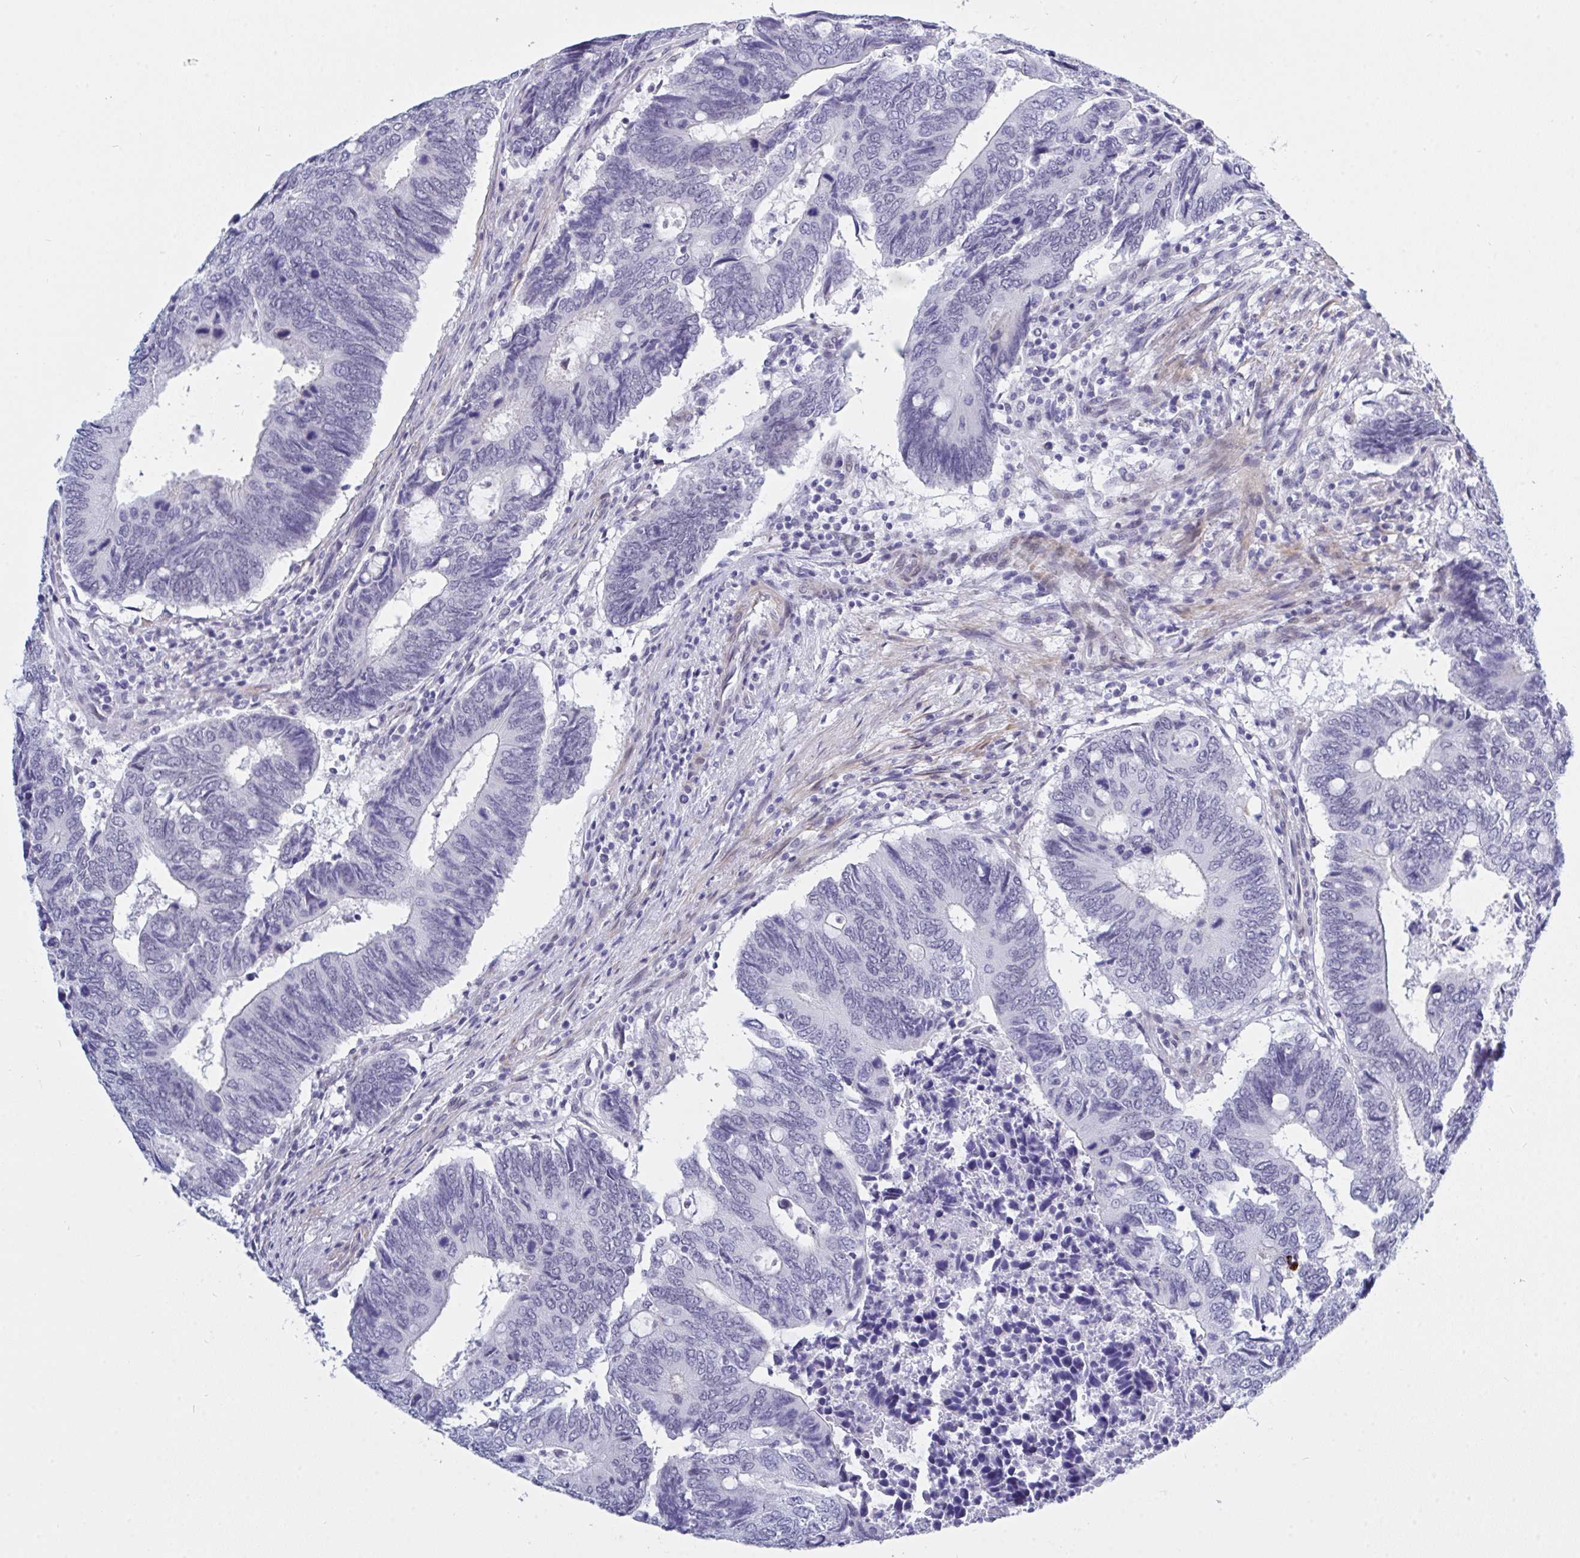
{"staining": {"intensity": "negative", "quantity": "none", "location": "none"}, "tissue": "colorectal cancer", "cell_type": "Tumor cells", "image_type": "cancer", "snomed": [{"axis": "morphology", "description": "Adenocarcinoma, NOS"}, {"axis": "topography", "description": "Colon"}], "caption": "Colorectal cancer (adenocarcinoma) was stained to show a protein in brown. There is no significant positivity in tumor cells. The staining was performed using DAB to visualize the protein expression in brown, while the nuclei were stained in blue with hematoxylin (Magnification: 20x).", "gene": "FBXL22", "patient": {"sex": "male", "age": 87}}